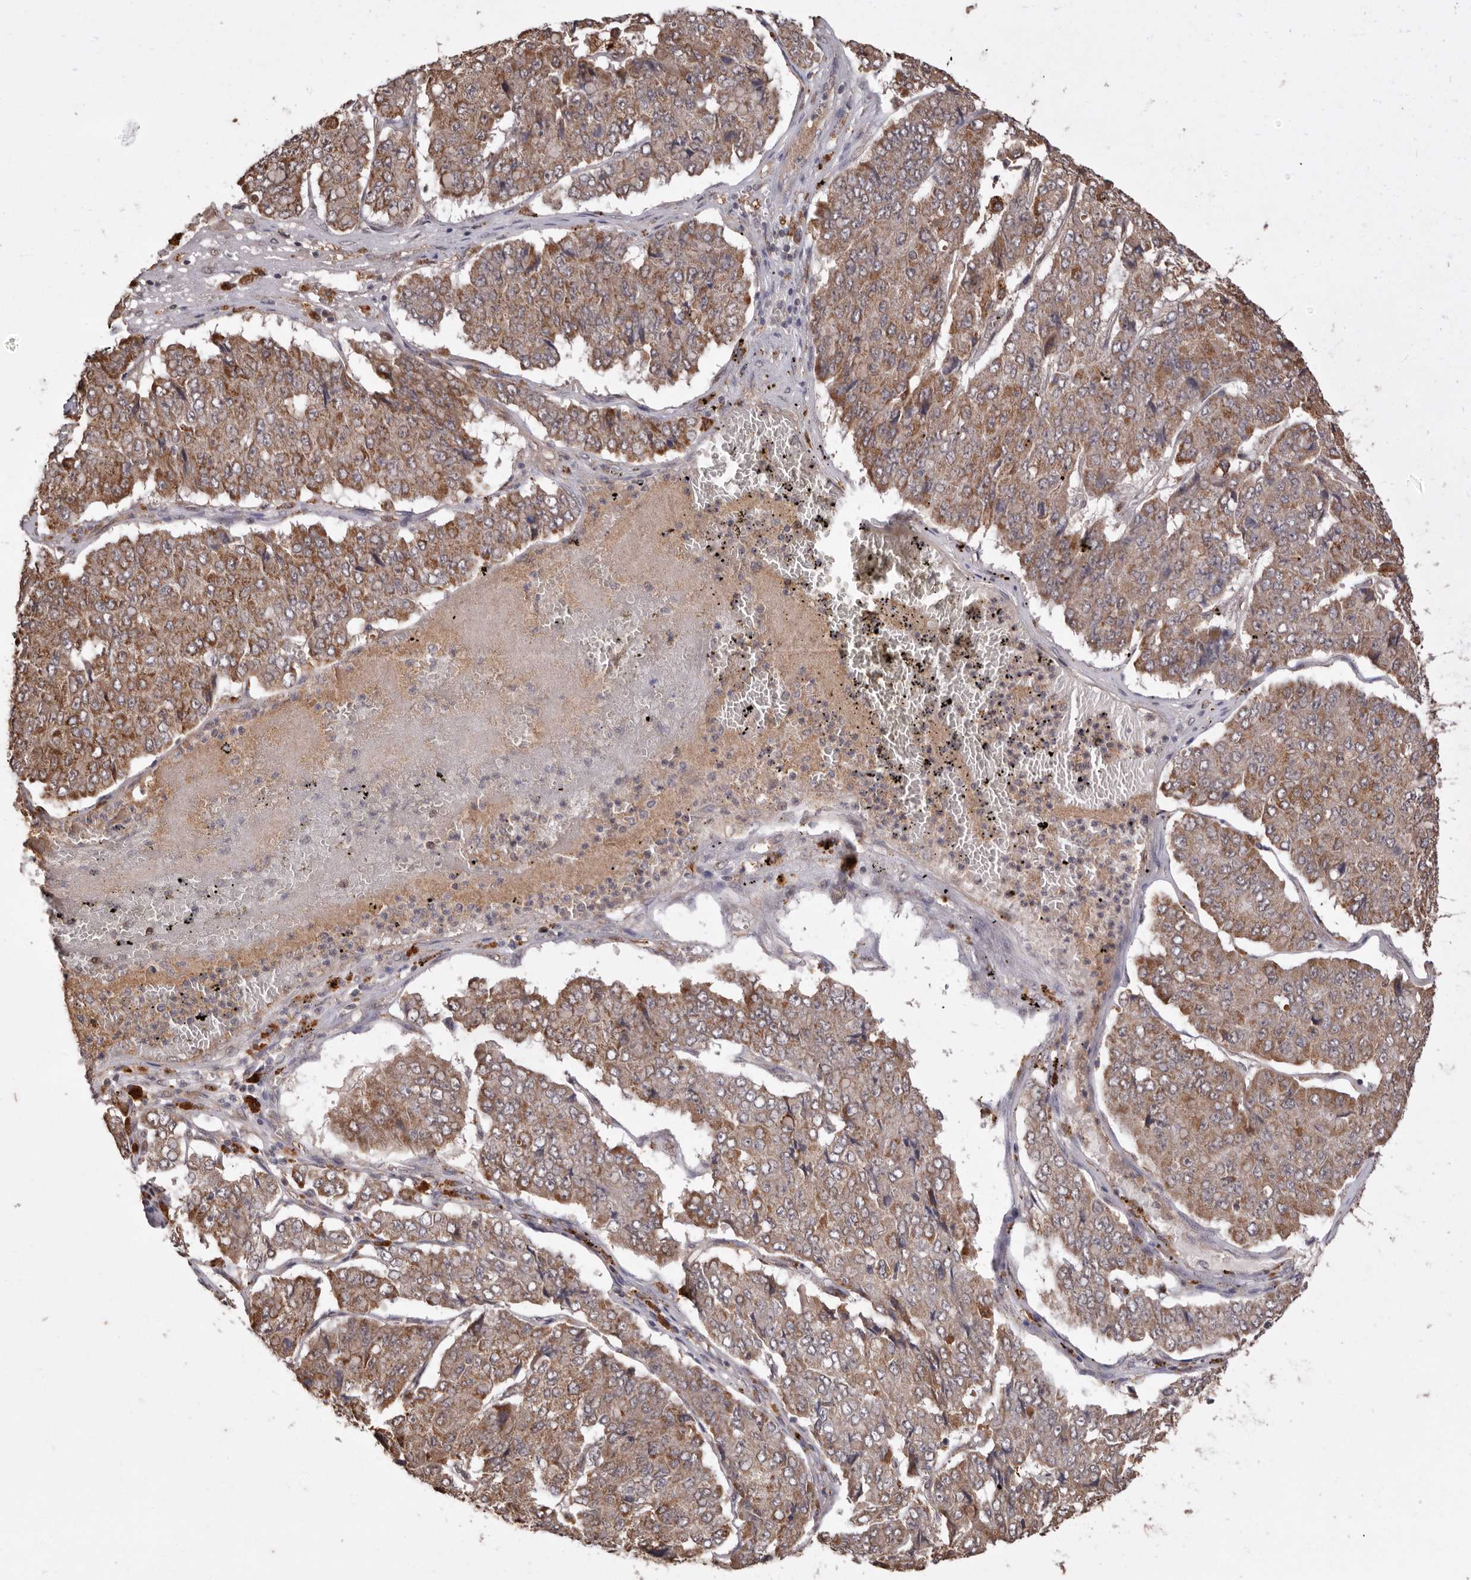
{"staining": {"intensity": "moderate", "quantity": "25%-75%", "location": "cytoplasmic/membranous"}, "tissue": "pancreatic cancer", "cell_type": "Tumor cells", "image_type": "cancer", "snomed": [{"axis": "morphology", "description": "Adenocarcinoma, NOS"}, {"axis": "topography", "description": "Pancreas"}], "caption": "This photomicrograph exhibits IHC staining of pancreatic cancer, with medium moderate cytoplasmic/membranous staining in approximately 25%-75% of tumor cells.", "gene": "RSPO2", "patient": {"sex": "male", "age": 50}}